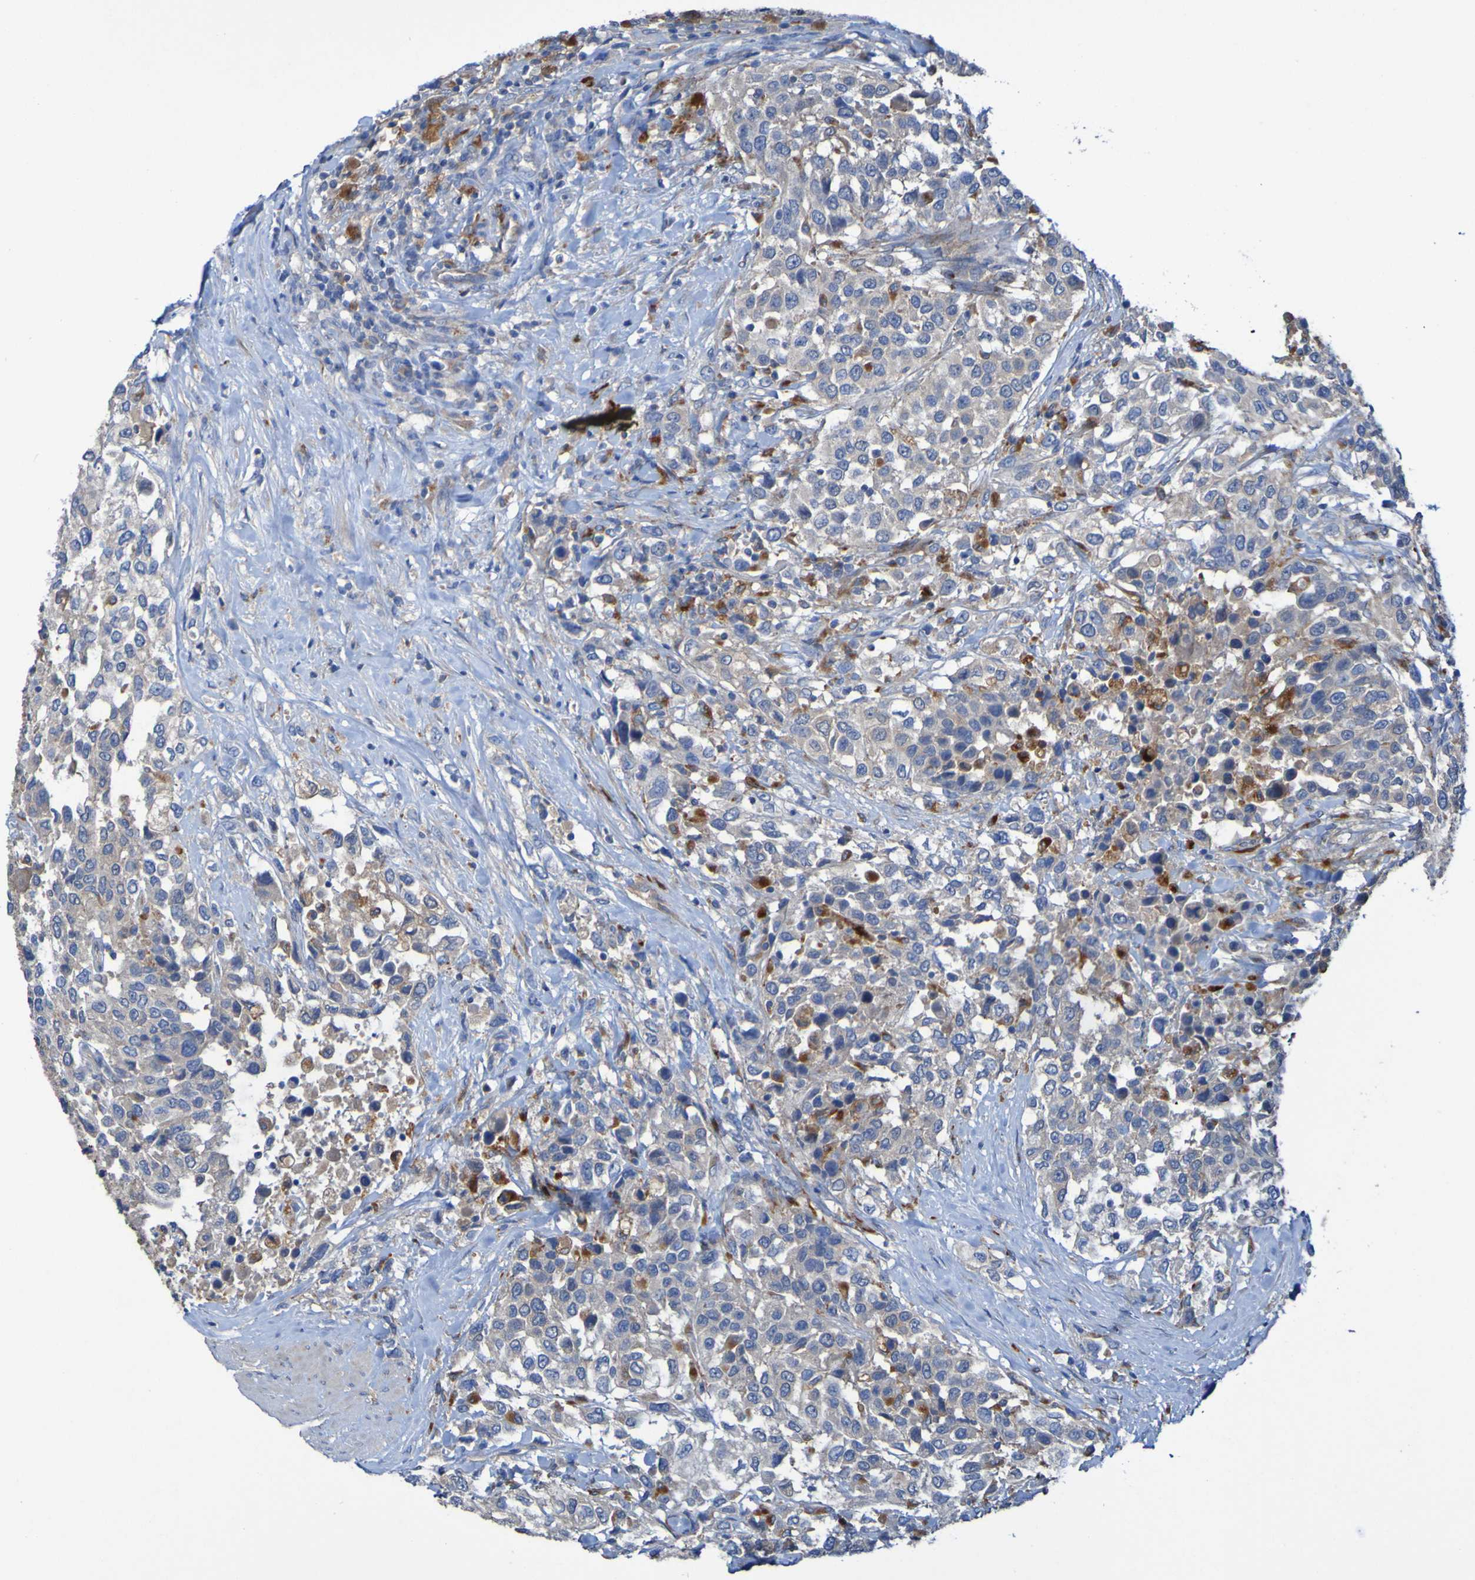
{"staining": {"intensity": "moderate", "quantity": "<25%", "location": "cytoplasmic/membranous"}, "tissue": "urothelial cancer", "cell_type": "Tumor cells", "image_type": "cancer", "snomed": [{"axis": "morphology", "description": "Urothelial carcinoma, High grade"}, {"axis": "topography", "description": "Urinary bladder"}], "caption": "Tumor cells show low levels of moderate cytoplasmic/membranous expression in about <25% of cells in human urothelial cancer.", "gene": "ARHGEF16", "patient": {"sex": "female", "age": 80}}